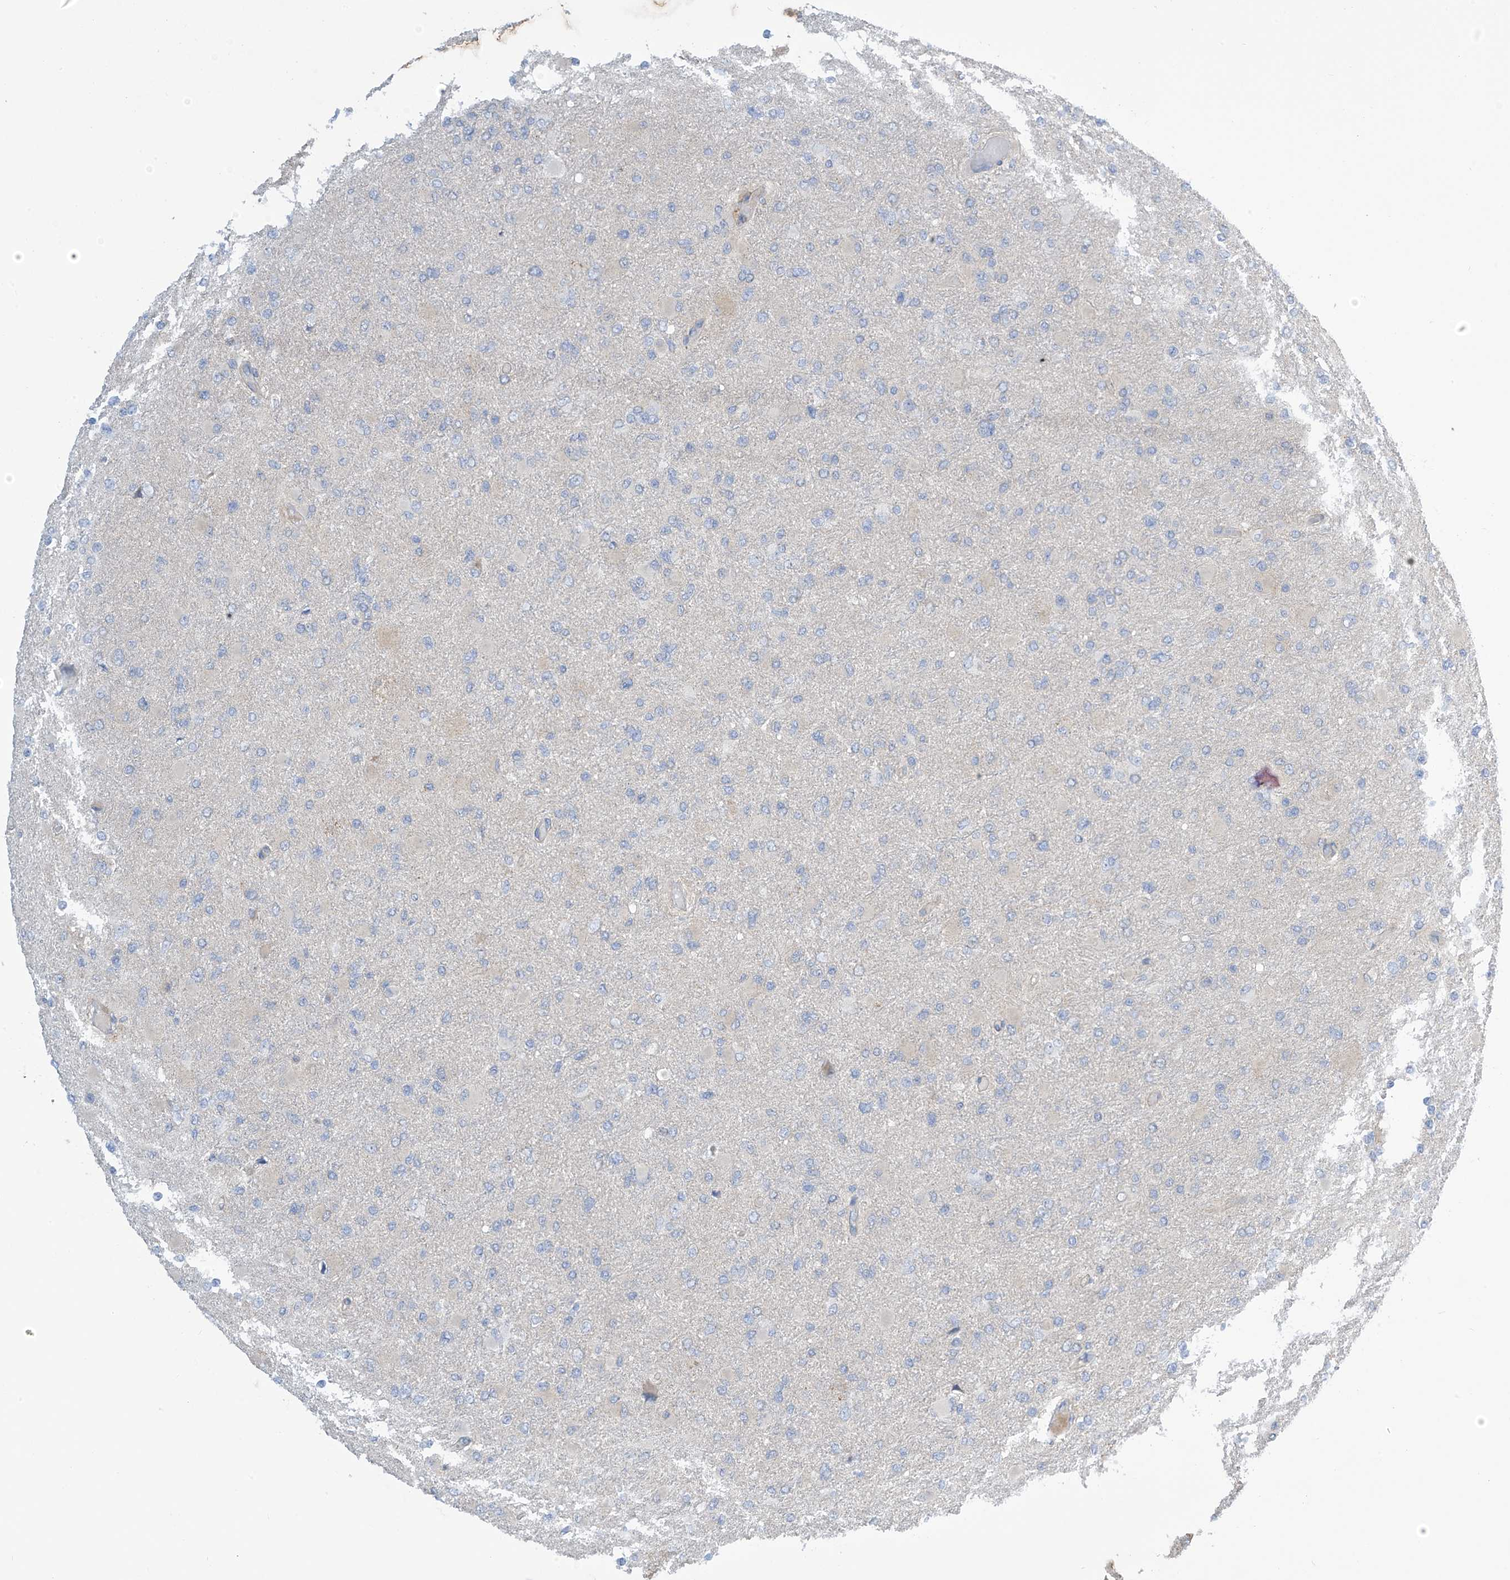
{"staining": {"intensity": "negative", "quantity": "none", "location": "none"}, "tissue": "glioma", "cell_type": "Tumor cells", "image_type": "cancer", "snomed": [{"axis": "morphology", "description": "Glioma, malignant, High grade"}, {"axis": "topography", "description": "Cerebral cortex"}], "caption": "Immunohistochemistry (IHC) of human glioma reveals no staining in tumor cells.", "gene": "IBA57", "patient": {"sex": "female", "age": 36}}